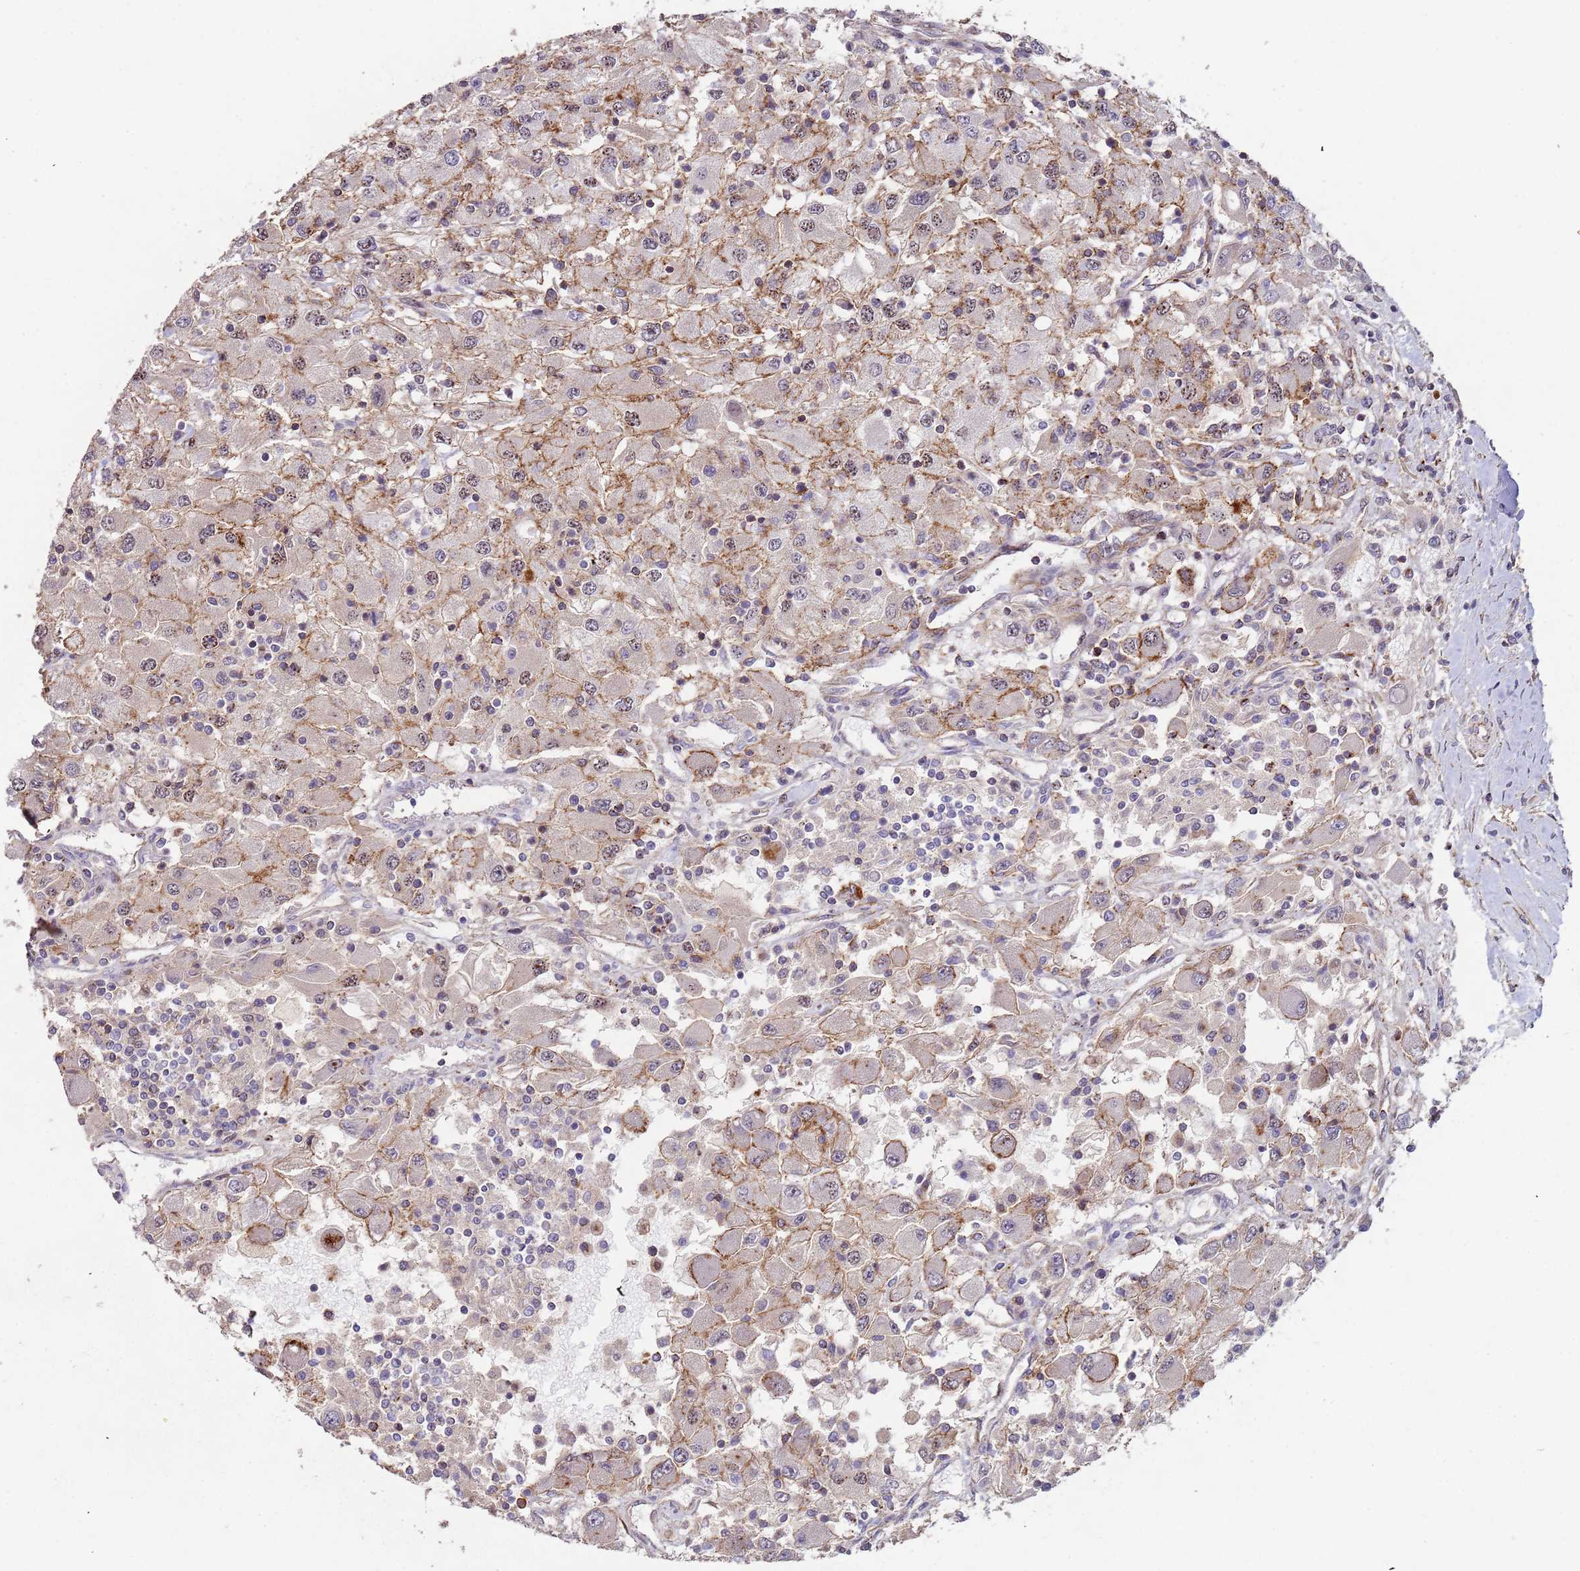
{"staining": {"intensity": "moderate", "quantity": "25%-75%", "location": "cytoplasmic/membranous"}, "tissue": "renal cancer", "cell_type": "Tumor cells", "image_type": "cancer", "snomed": [{"axis": "morphology", "description": "Adenocarcinoma, NOS"}, {"axis": "topography", "description": "Kidney"}], "caption": "A brown stain labels moderate cytoplasmic/membranous expression of a protein in renal cancer tumor cells.", "gene": "KANSL1L", "patient": {"sex": "female", "age": 67}}